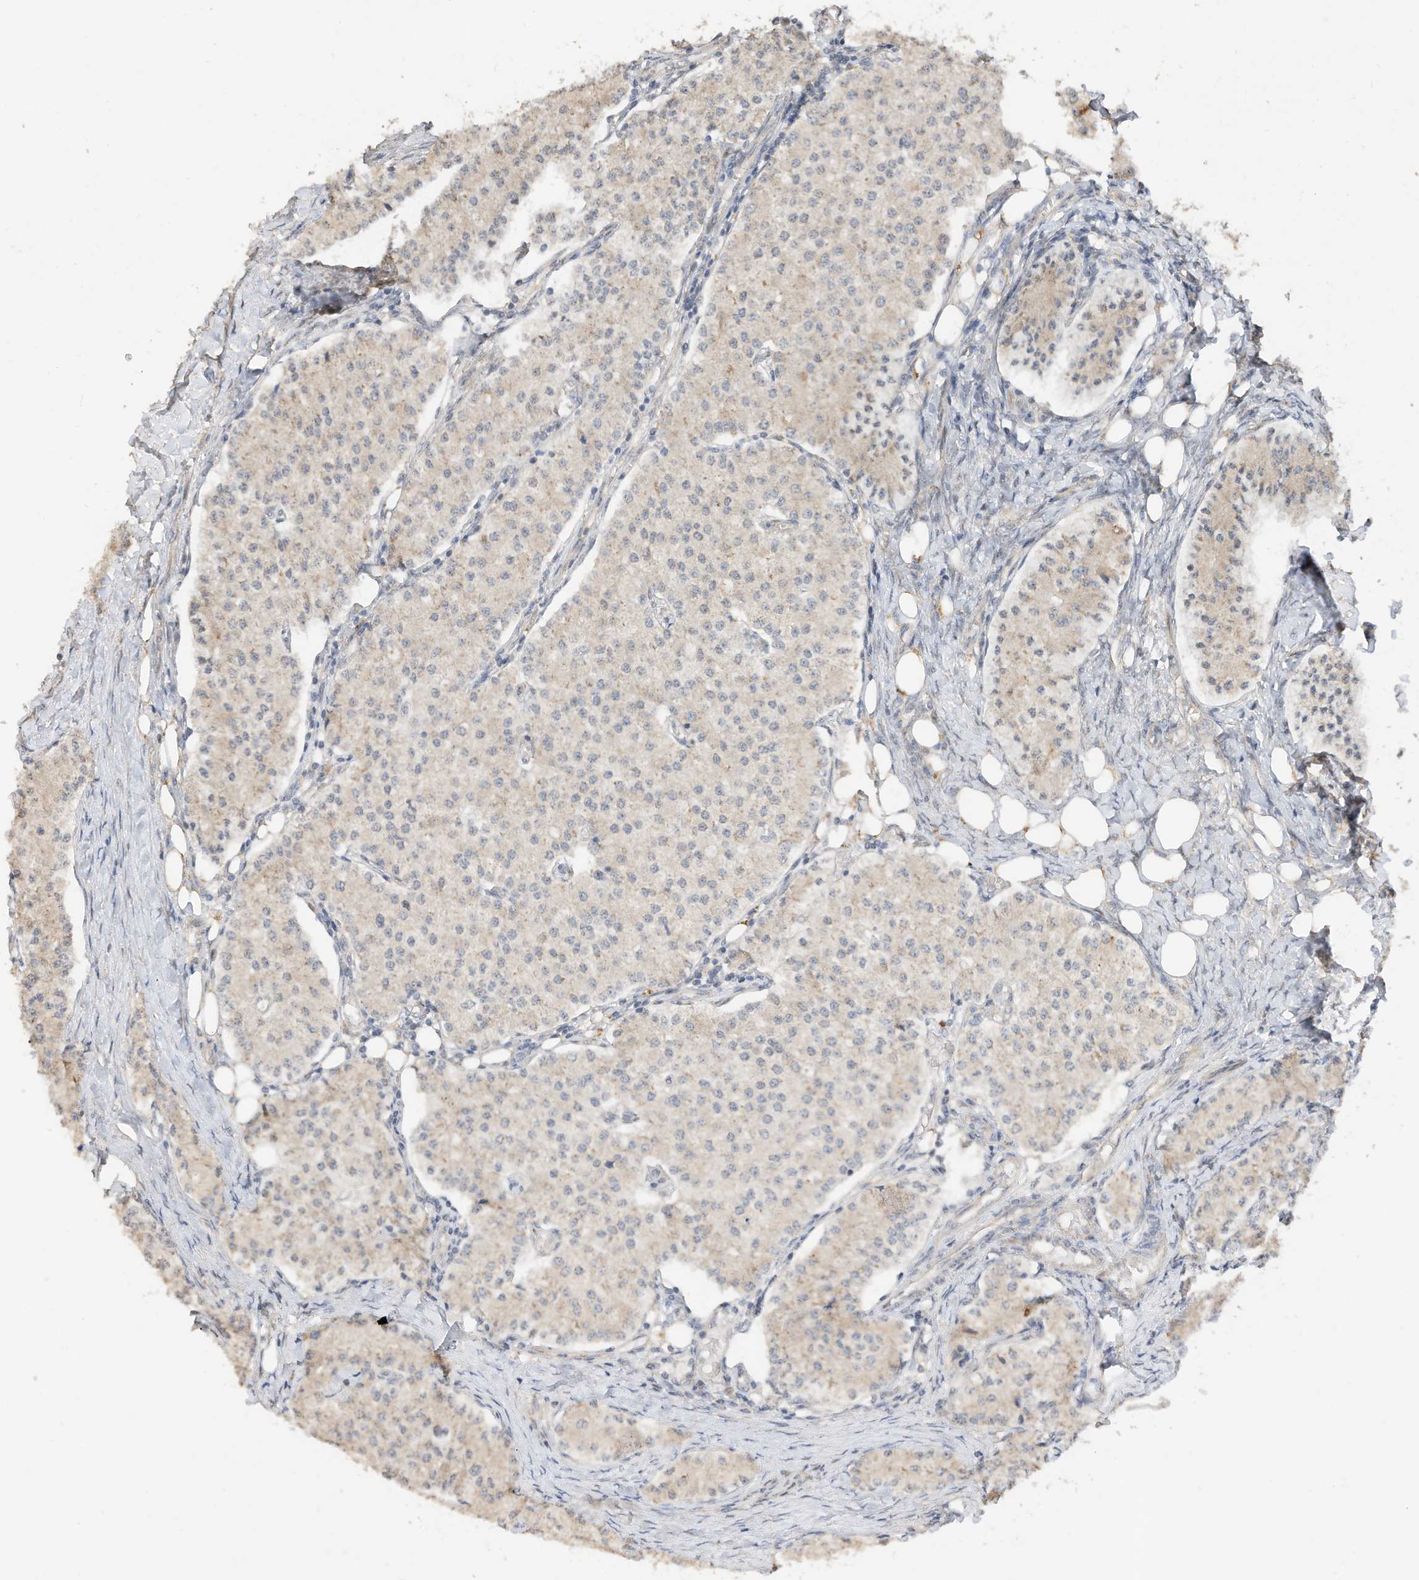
{"staining": {"intensity": "weak", "quantity": "<25%", "location": "cytoplasmic/membranous"}, "tissue": "carcinoid", "cell_type": "Tumor cells", "image_type": "cancer", "snomed": [{"axis": "morphology", "description": "Carcinoid, malignant, NOS"}, {"axis": "topography", "description": "Colon"}], "caption": "Photomicrograph shows no protein staining in tumor cells of carcinoid tissue.", "gene": "CAGE1", "patient": {"sex": "female", "age": 52}}